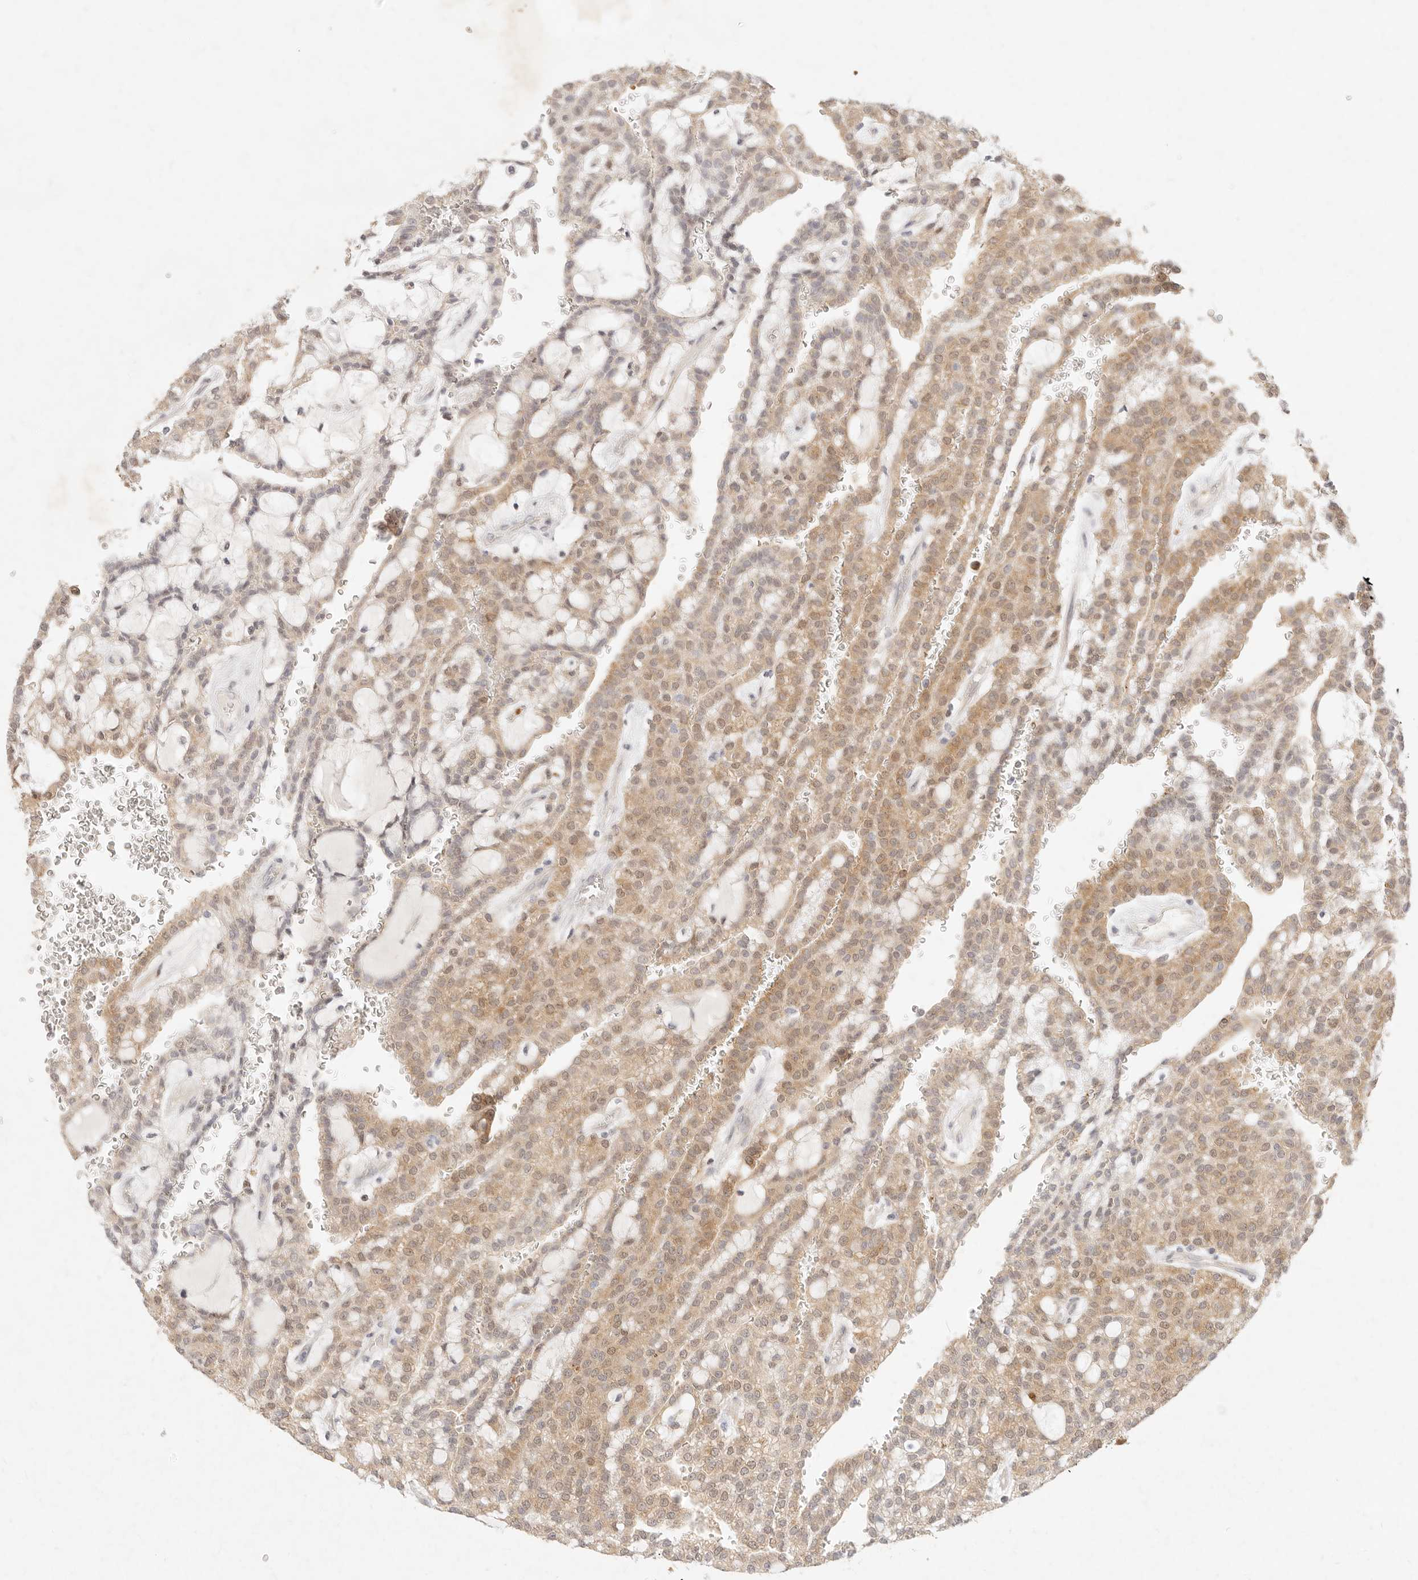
{"staining": {"intensity": "moderate", "quantity": ">75%", "location": "cytoplasmic/membranous,nuclear"}, "tissue": "renal cancer", "cell_type": "Tumor cells", "image_type": "cancer", "snomed": [{"axis": "morphology", "description": "Adenocarcinoma, NOS"}, {"axis": "topography", "description": "Kidney"}], "caption": "Renal cancer was stained to show a protein in brown. There is medium levels of moderate cytoplasmic/membranous and nuclear staining in approximately >75% of tumor cells.", "gene": "ASCL3", "patient": {"sex": "male", "age": 63}}